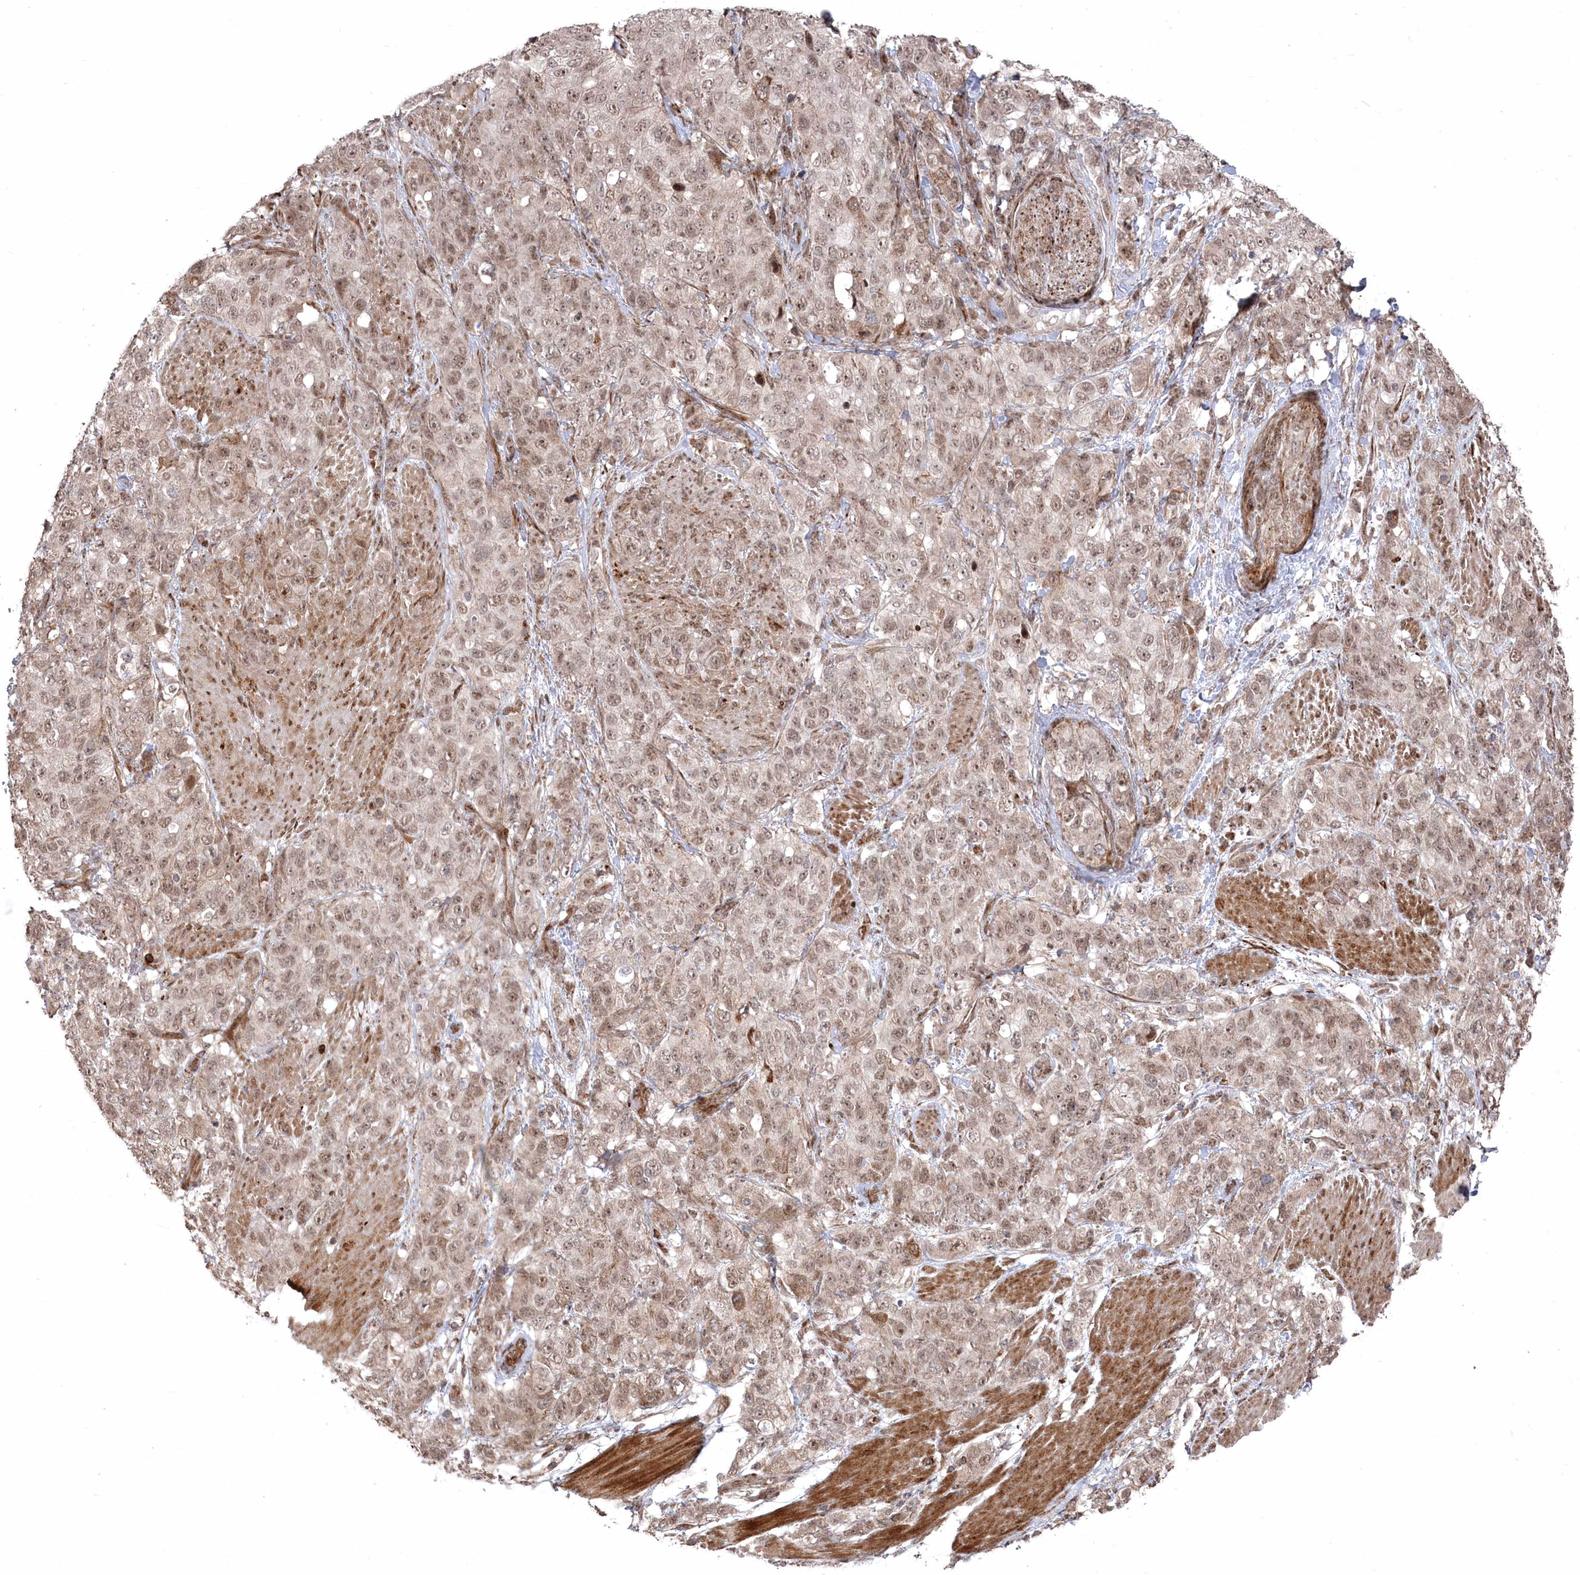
{"staining": {"intensity": "weak", "quantity": ">75%", "location": "nuclear"}, "tissue": "stomach cancer", "cell_type": "Tumor cells", "image_type": "cancer", "snomed": [{"axis": "morphology", "description": "Adenocarcinoma, NOS"}, {"axis": "topography", "description": "Stomach"}], "caption": "Immunohistochemistry (IHC) photomicrograph of neoplastic tissue: stomach cancer (adenocarcinoma) stained using IHC exhibits low levels of weak protein expression localized specifically in the nuclear of tumor cells, appearing as a nuclear brown color.", "gene": "POLR3A", "patient": {"sex": "male", "age": 48}}